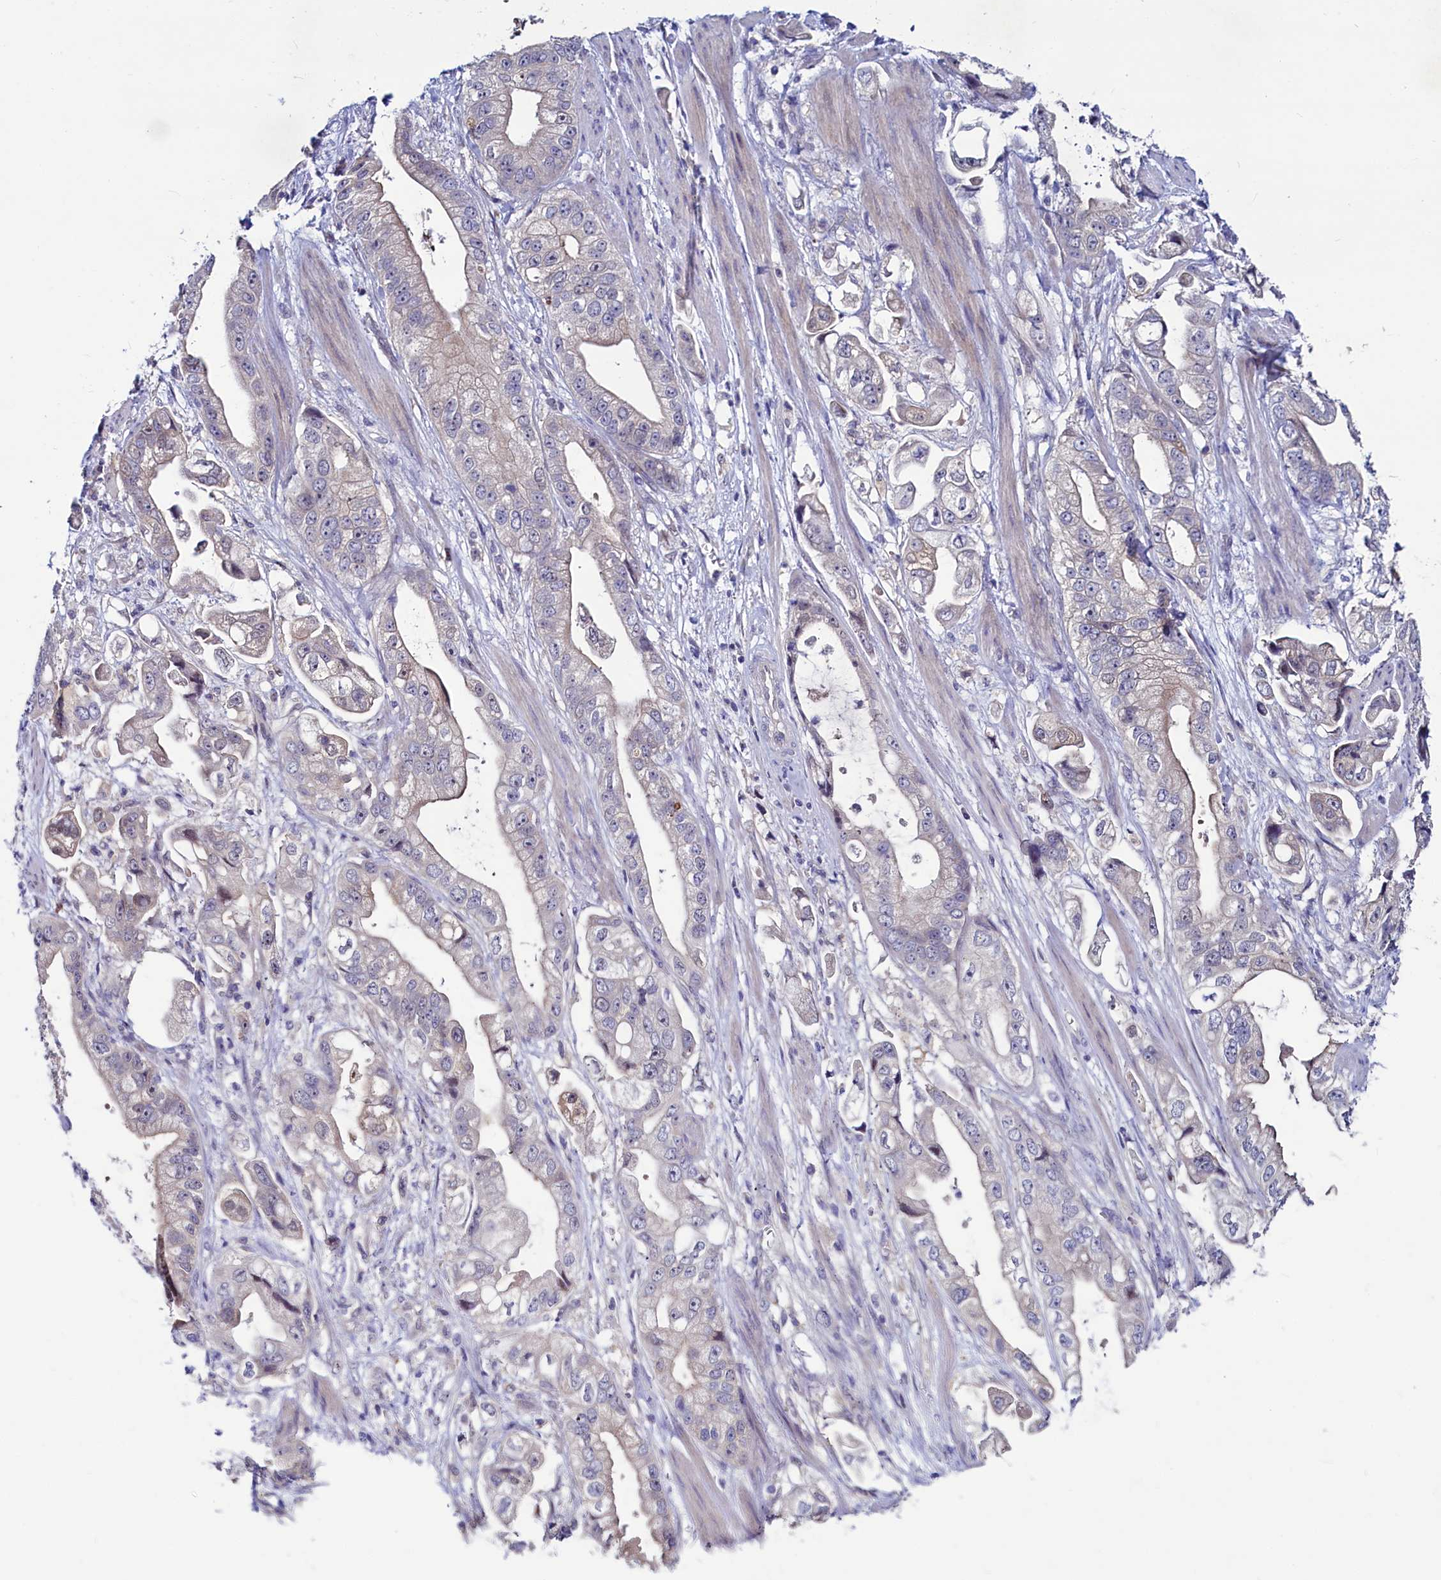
{"staining": {"intensity": "negative", "quantity": "none", "location": "none"}, "tissue": "stomach cancer", "cell_type": "Tumor cells", "image_type": "cancer", "snomed": [{"axis": "morphology", "description": "Adenocarcinoma, NOS"}, {"axis": "topography", "description": "Stomach"}], "caption": "Immunohistochemical staining of adenocarcinoma (stomach) reveals no significant expression in tumor cells.", "gene": "ASTE1", "patient": {"sex": "male", "age": 62}}